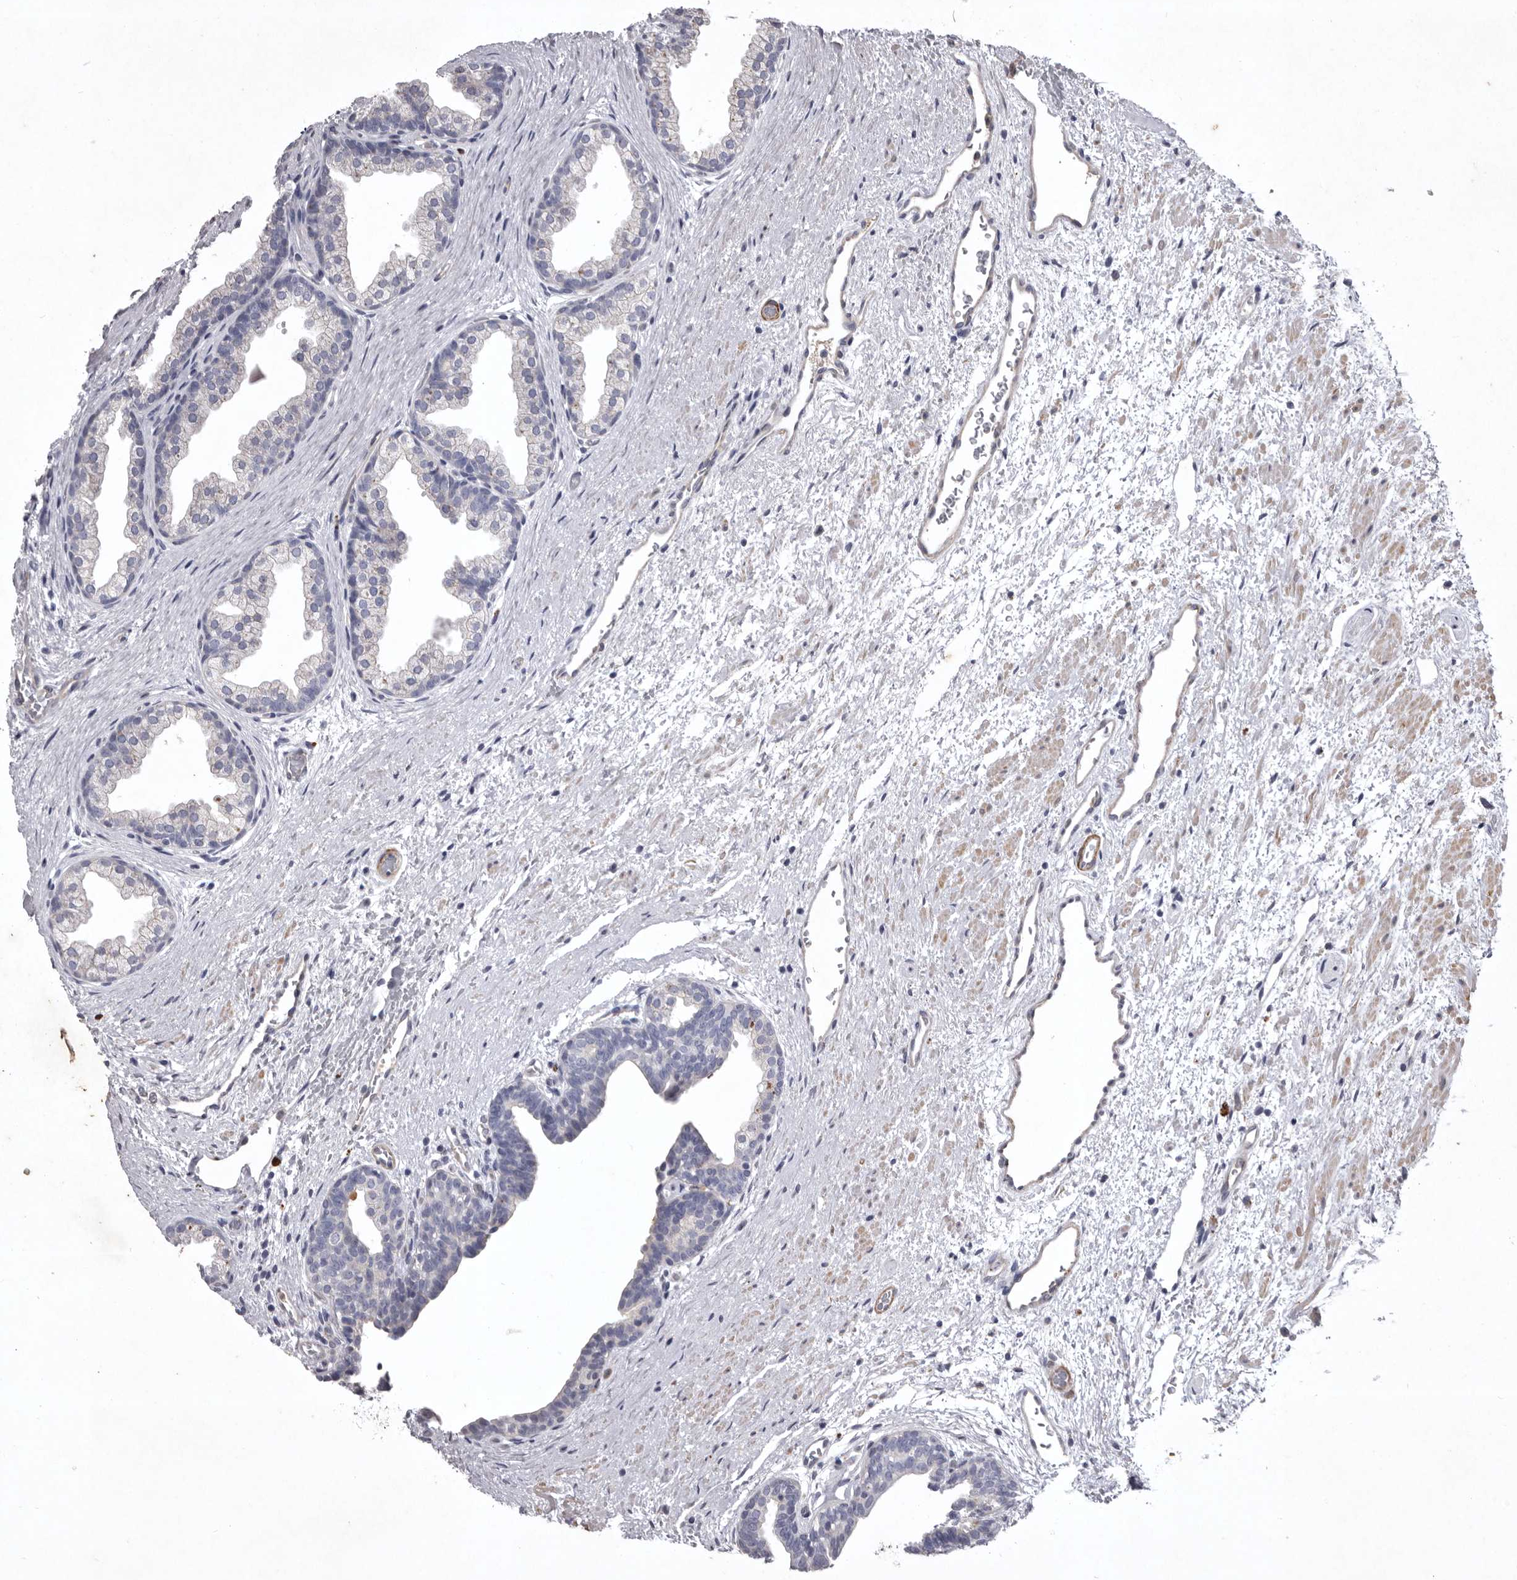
{"staining": {"intensity": "negative", "quantity": "none", "location": "none"}, "tissue": "prostate", "cell_type": "Glandular cells", "image_type": "normal", "snomed": [{"axis": "morphology", "description": "Normal tissue, NOS"}, {"axis": "topography", "description": "Prostate"}], "caption": "An immunohistochemistry histopathology image of benign prostate is shown. There is no staining in glandular cells of prostate. Nuclei are stained in blue.", "gene": "NKAIN4", "patient": {"sex": "male", "age": 48}}